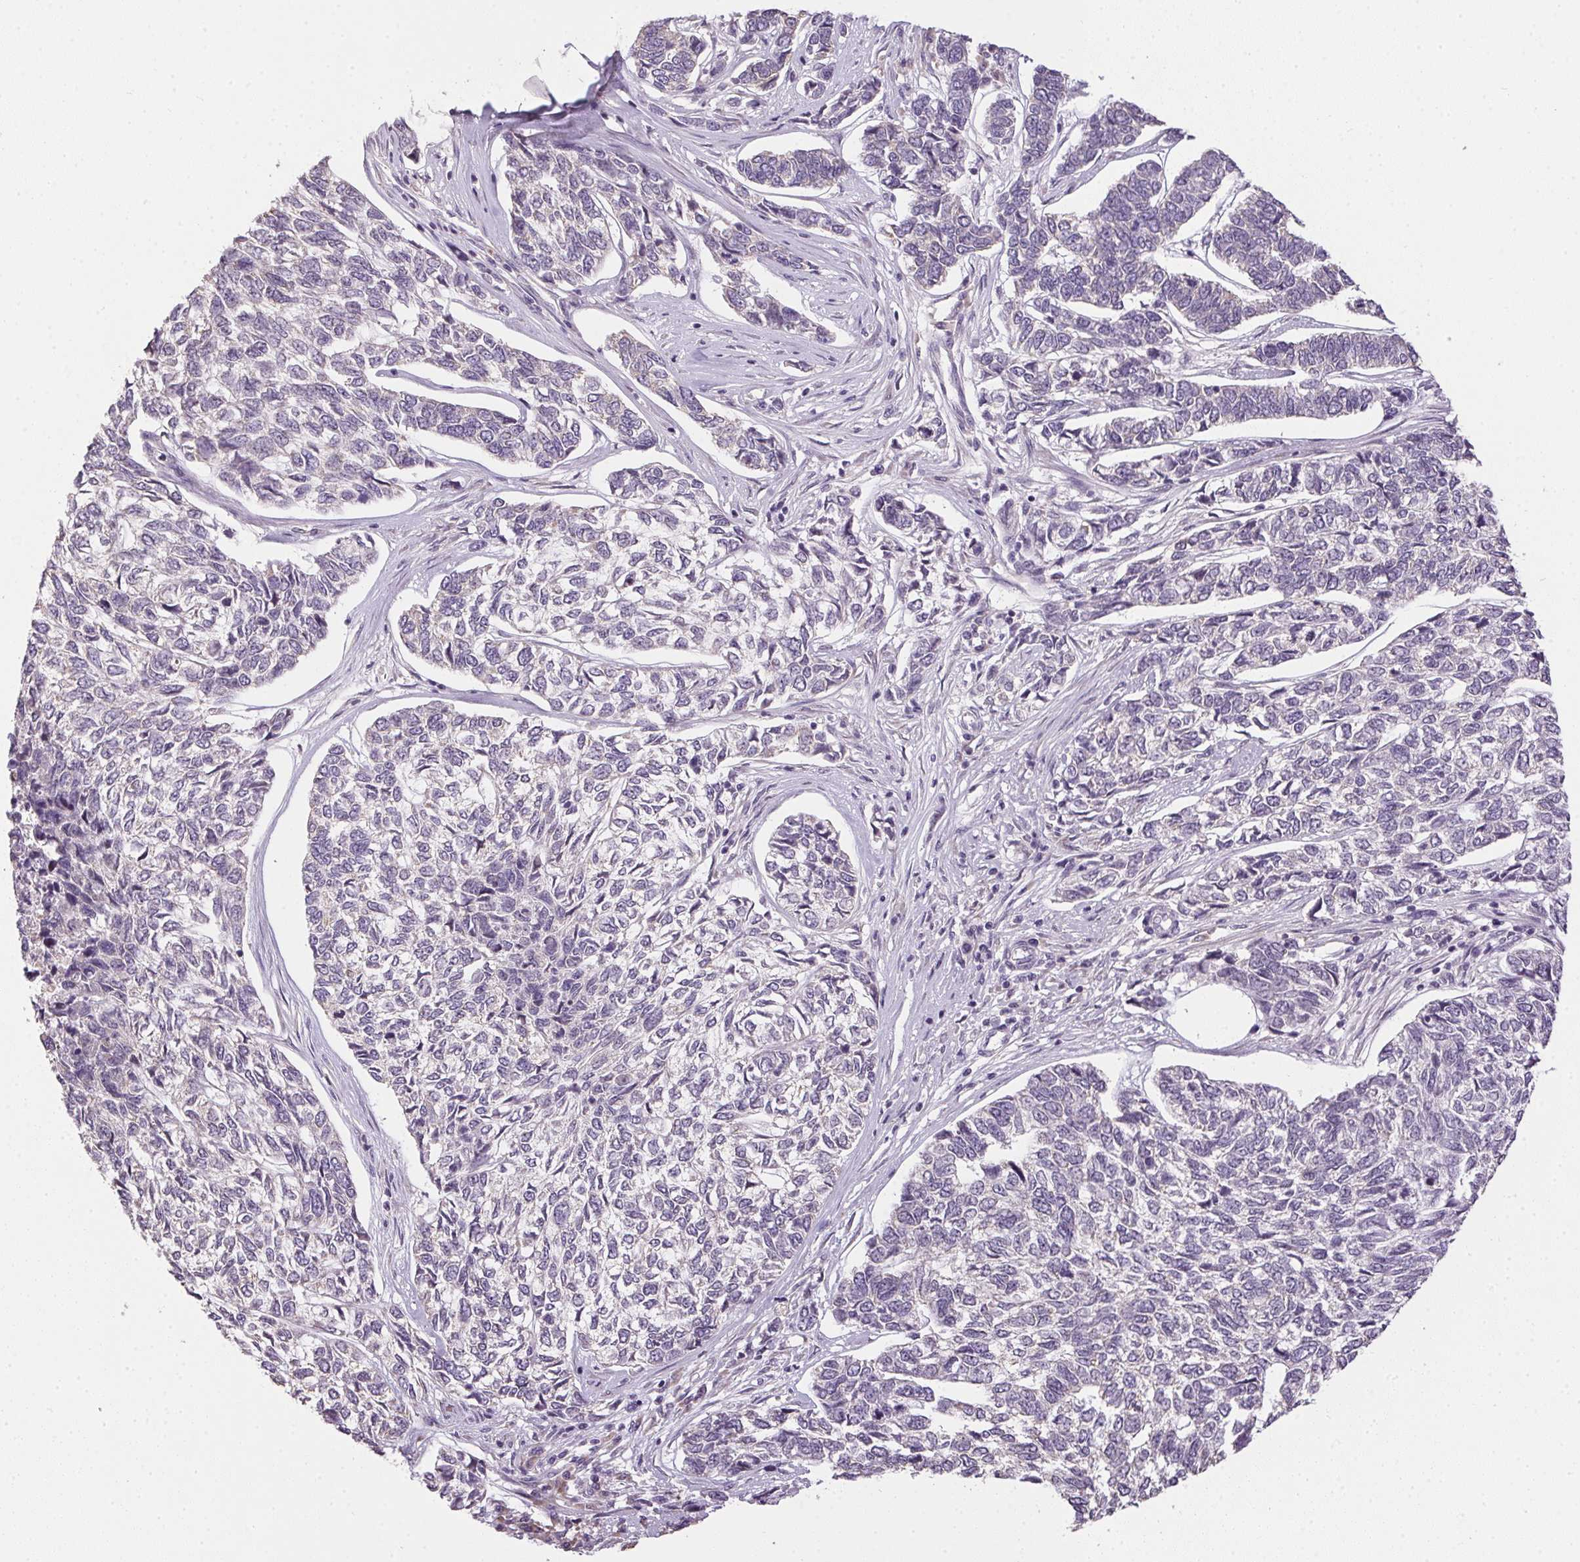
{"staining": {"intensity": "negative", "quantity": "none", "location": "none"}, "tissue": "skin cancer", "cell_type": "Tumor cells", "image_type": "cancer", "snomed": [{"axis": "morphology", "description": "Basal cell carcinoma"}, {"axis": "topography", "description": "Skin"}], "caption": "Immunohistochemical staining of skin cancer (basal cell carcinoma) displays no significant expression in tumor cells.", "gene": "SPACA9", "patient": {"sex": "female", "age": 65}}